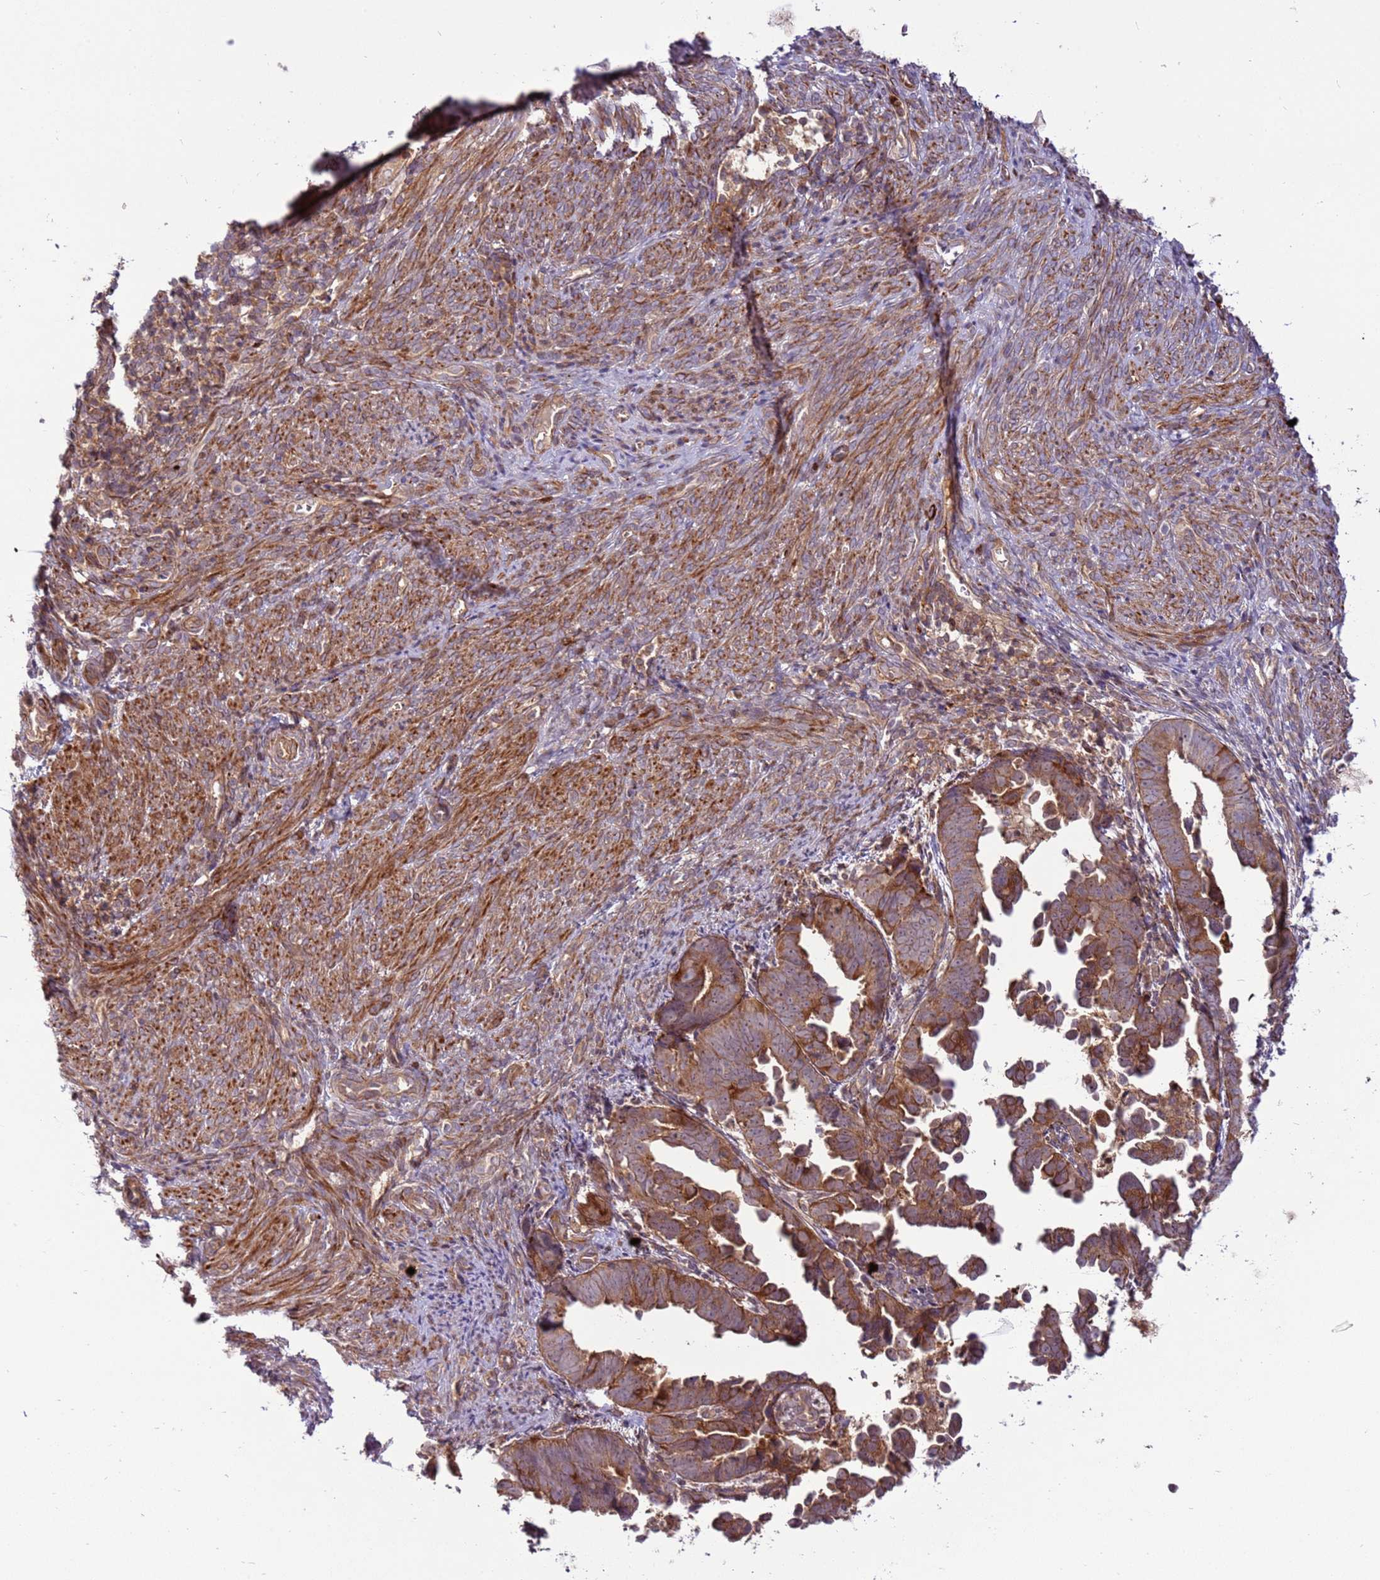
{"staining": {"intensity": "strong", "quantity": ">75%", "location": "cytoplasmic/membranous"}, "tissue": "endometrial cancer", "cell_type": "Tumor cells", "image_type": "cancer", "snomed": [{"axis": "morphology", "description": "Adenocarcinoma, NOS"}, {"axis": "topography", "description": "Endometrium"}], "caption": "Strong cytoplasmic/membranous positivity is identified in about >75% of tumor cells in adenocarcinoma (endometrial).", "gene": "ZNF624", "patient": {"sex": "female", "age": 75}}